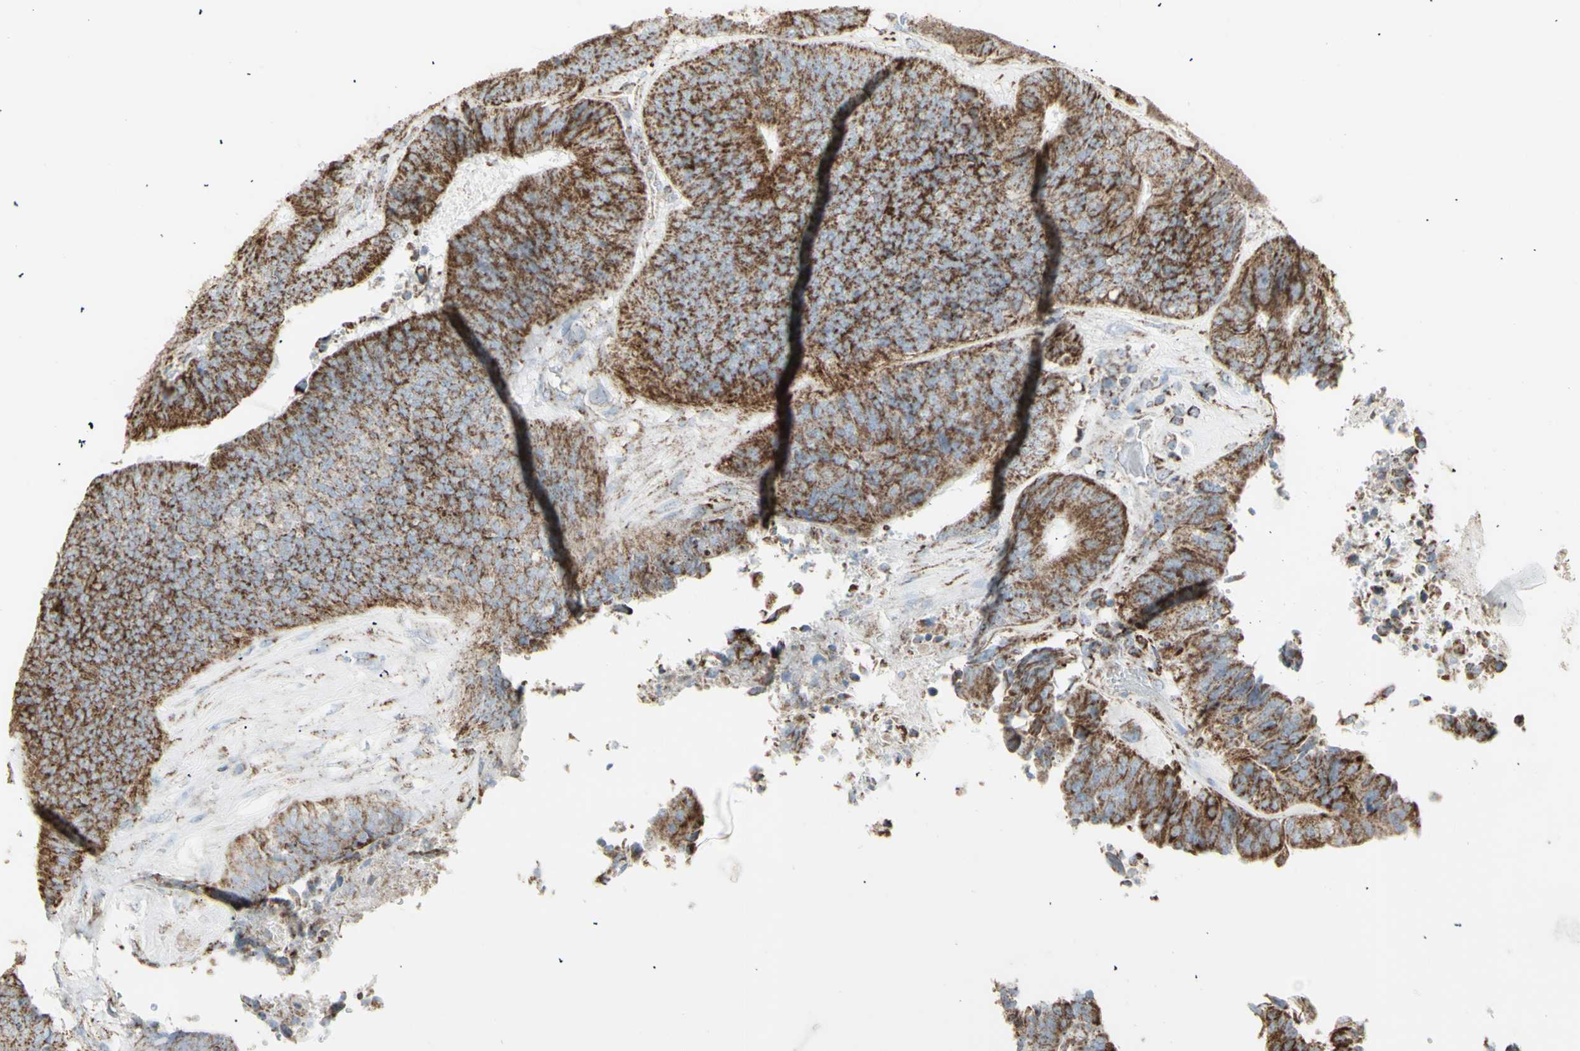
{"staining": {"intensity": "moderate", "quantity": ">75%", "location": "cytoplasmic/membranous"}, "tissue": "colorectal cancer", "cell_type": "Tumor cells", "image_type": "cancer", "snomed": [{"axis": "morphology", "description": "Adenocarcinoma, NOS"}, {"axis": "topography", "description": "Rectum"}], "caption": "Moderate cytoplasmic/membranous protein staining is present in about >75% of tumor cells in colorectal adenocarcinoma.", "gene": "PLGRKT", "patient": {"sex": "male", "age": 72}}